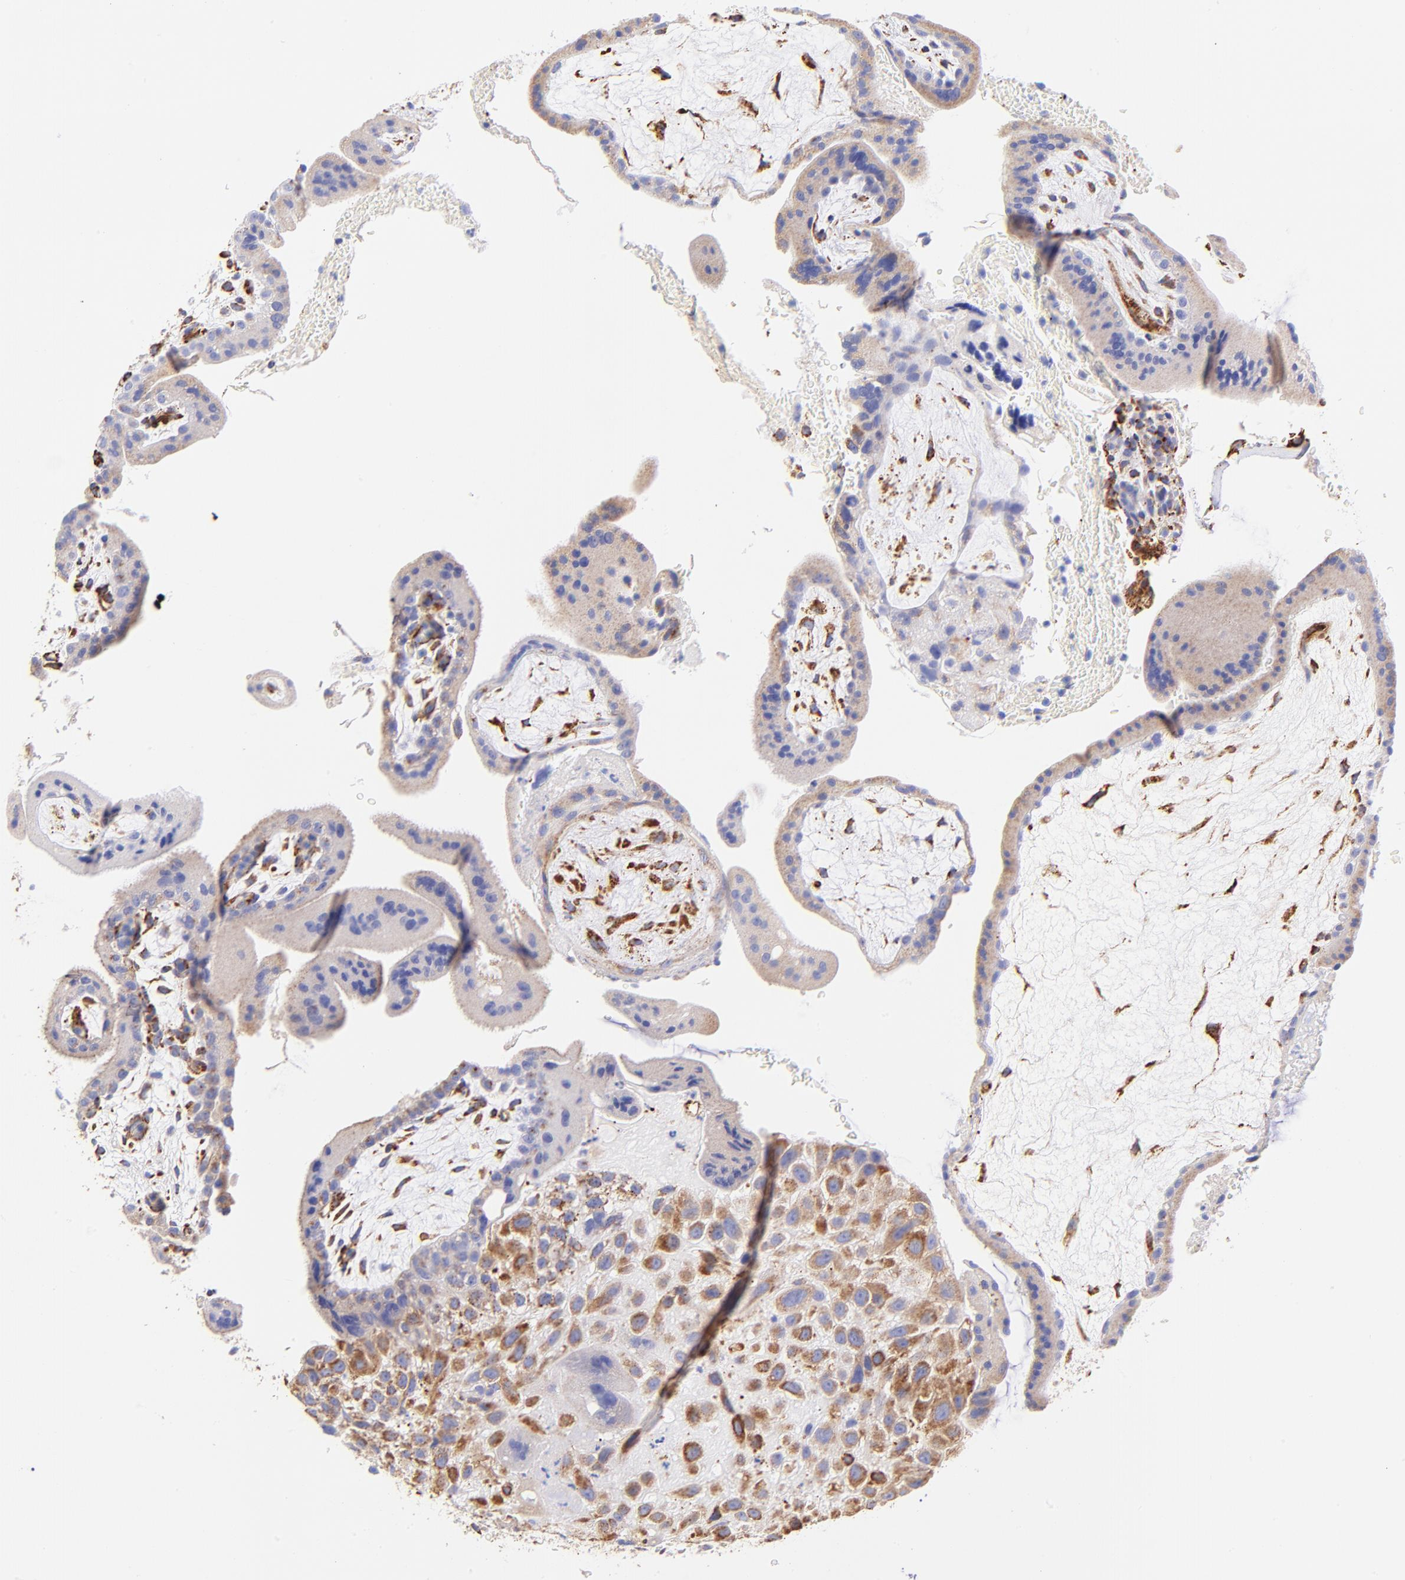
{"staining": {"intensity": "strong", "quantity": ">75%", "location": "cytoplasmic/membranous"}, "tissue": "placenta", "cell_type": "Decidual cells", "image_type": "normal", "snomed": [{"axis": "morphology", "description": "Normal tissue, NOS"}, {"axis": "topography", "description": "Placenta"}], "caption": "DAB (3,3'-diaminobenzidine) immunohistochemical staining of benign placenta shows strong cytoplasmic/membranous protein positivity in about >75% of decidual cells.", "gene": "SPARC", "patient": {"sex": "female", "age": 35}}